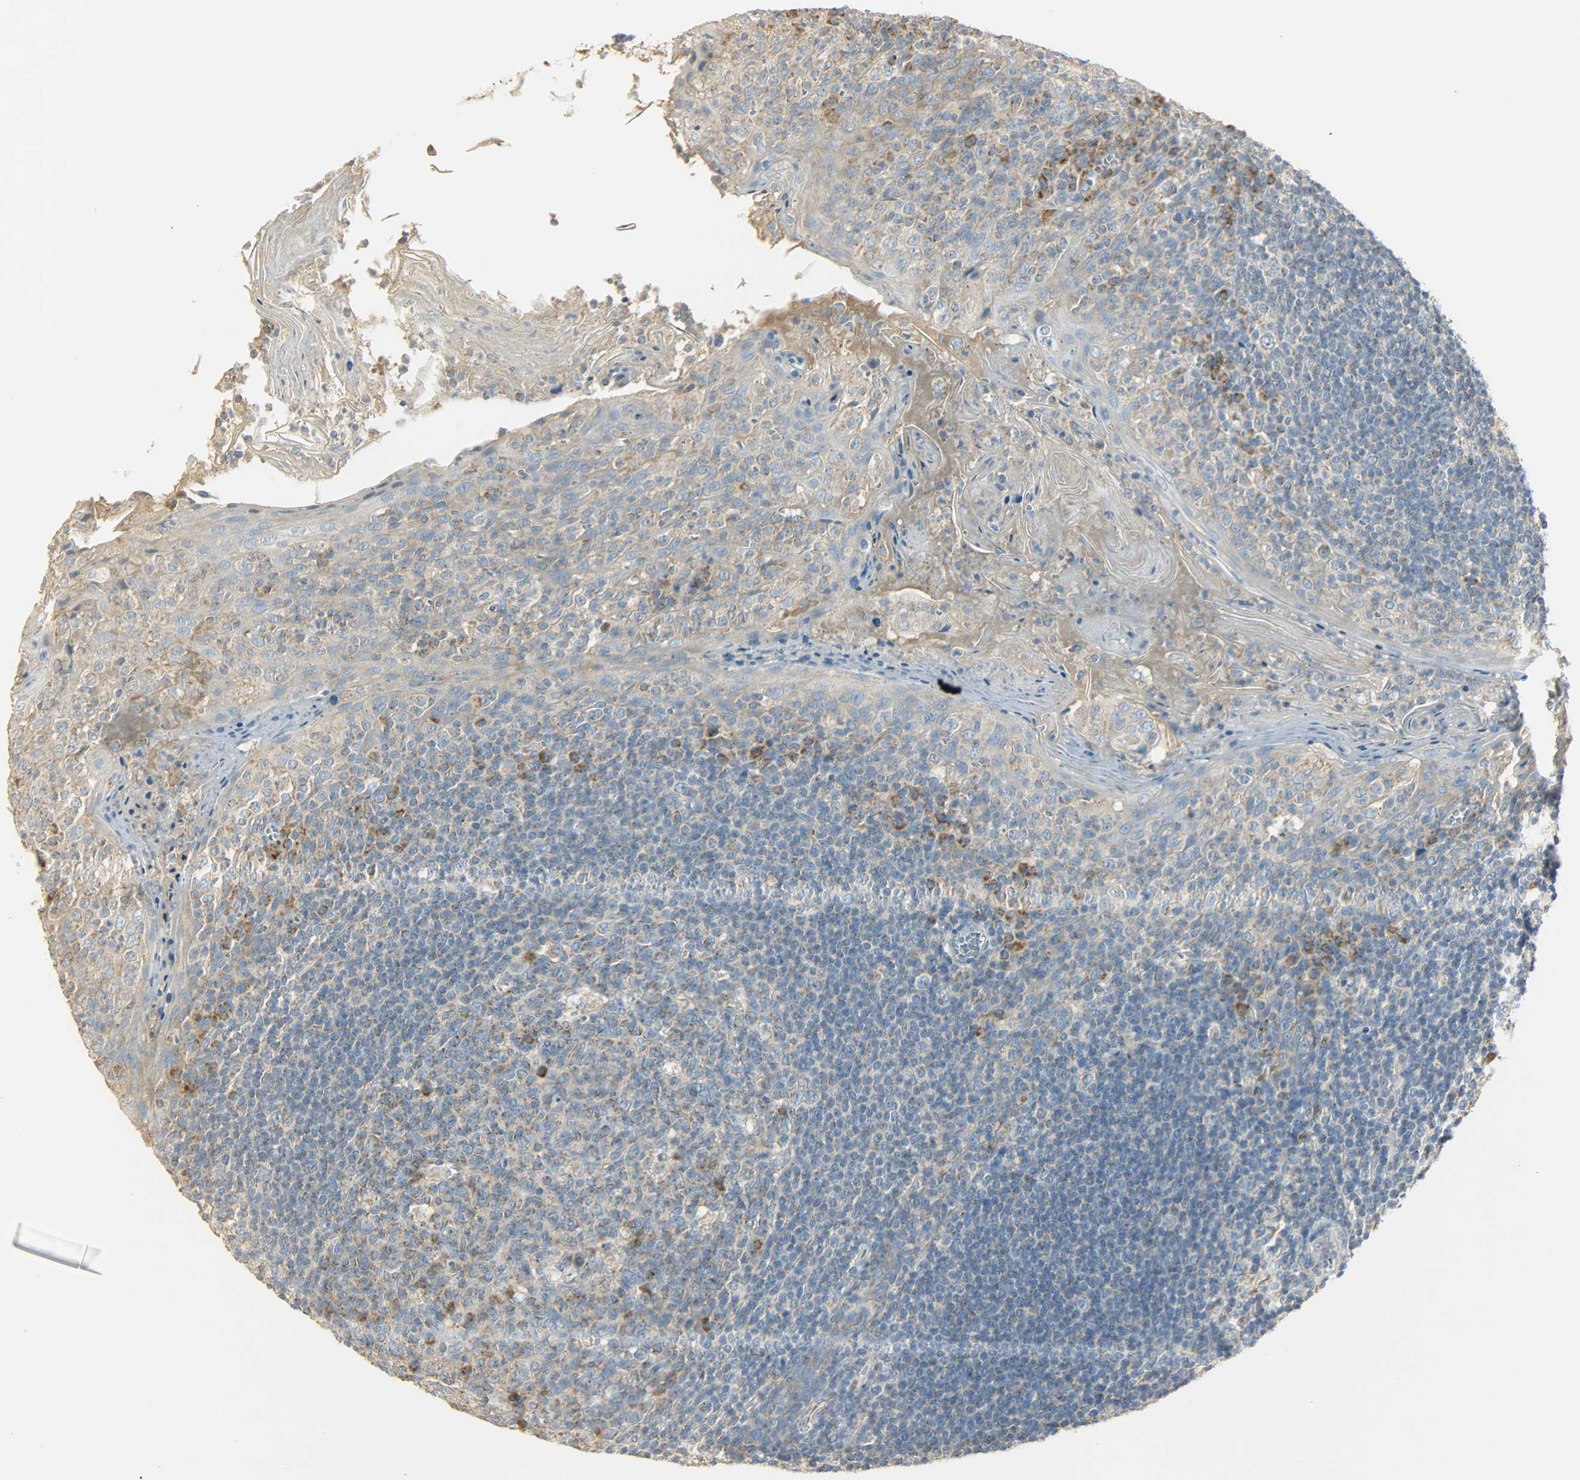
{"staining": {"intensity": "weak", "quantity": ">75%", "location": "cytoplasmic/membranous"}, "tissue": "tonsil", "cell_type": "Germinal center cells", "image_type": "normal", "snomed": [{"axis": "morphology", "description": "Normal tissue, NOS"}, {"axis": "topography", "description": "Tonsil"}], "caption": "The image displays immunohistochemical staining of normal tonsil. There is weak cytoplasmic/membranous staining is present in approximately >75% of germinal center cells. The staining was performed using DAB, with brown indicating positive protein expression. Nuclei are stained blue with hematoxylin.", "gene": "NNT", "patient": {"sex": "male", "age": 31}}